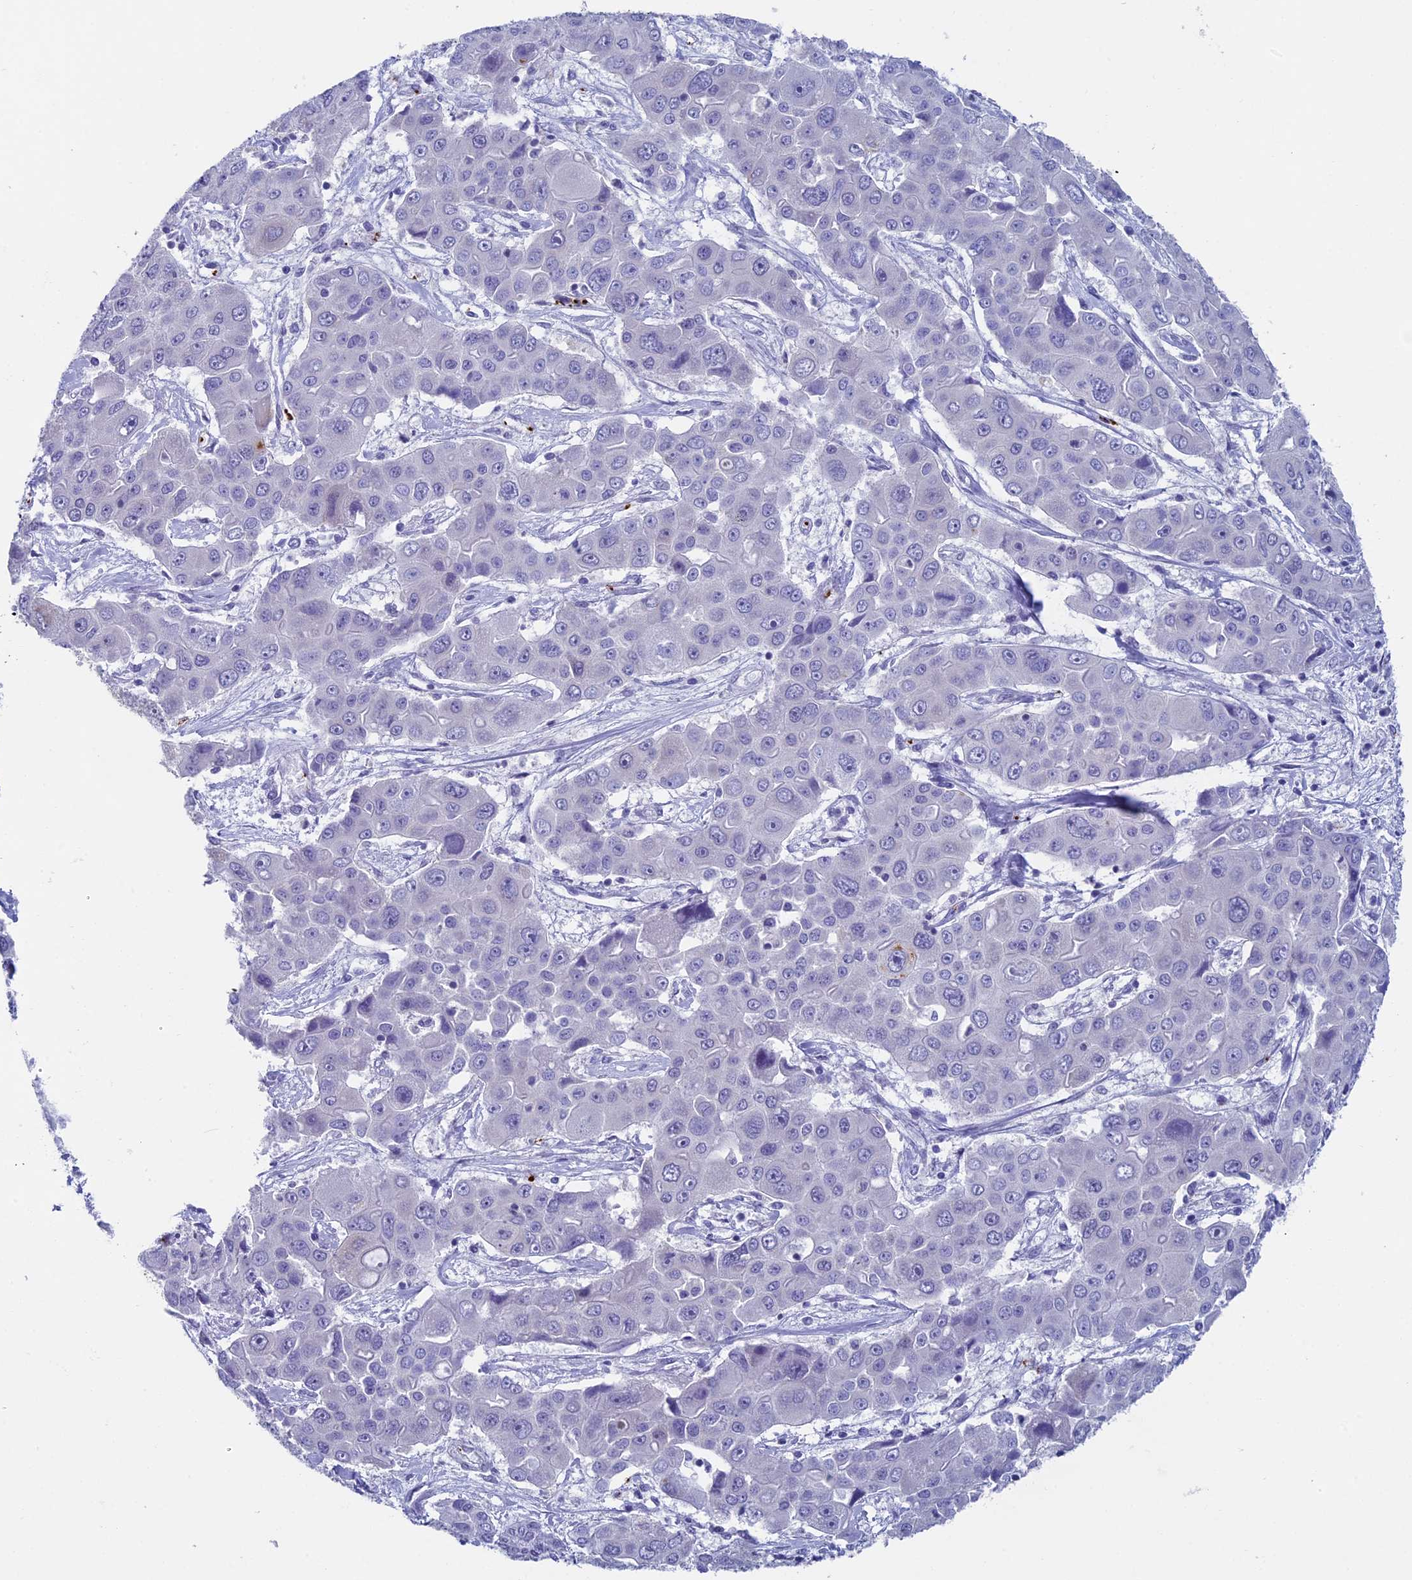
{"staining": {"intensity": "negative", "quantity": "none", "location": "none"}, "tissue": "liver cancer", "cell_type": "Tumor cells", "image_type": "cancer", "snomed": [{"axis": "morphology", "description": "Cholangiocarcinoma"}, {"axis": "topography", "description": "Liver"}], "caption": "IHC image of neoplastic tissue: liver cancer stained with DAB (3,3'-diaminobenzidine) shows no significant protein staining in tumor cells.", "gene": "AIFM2", "patient": {"sex": "male", "age": 67}}